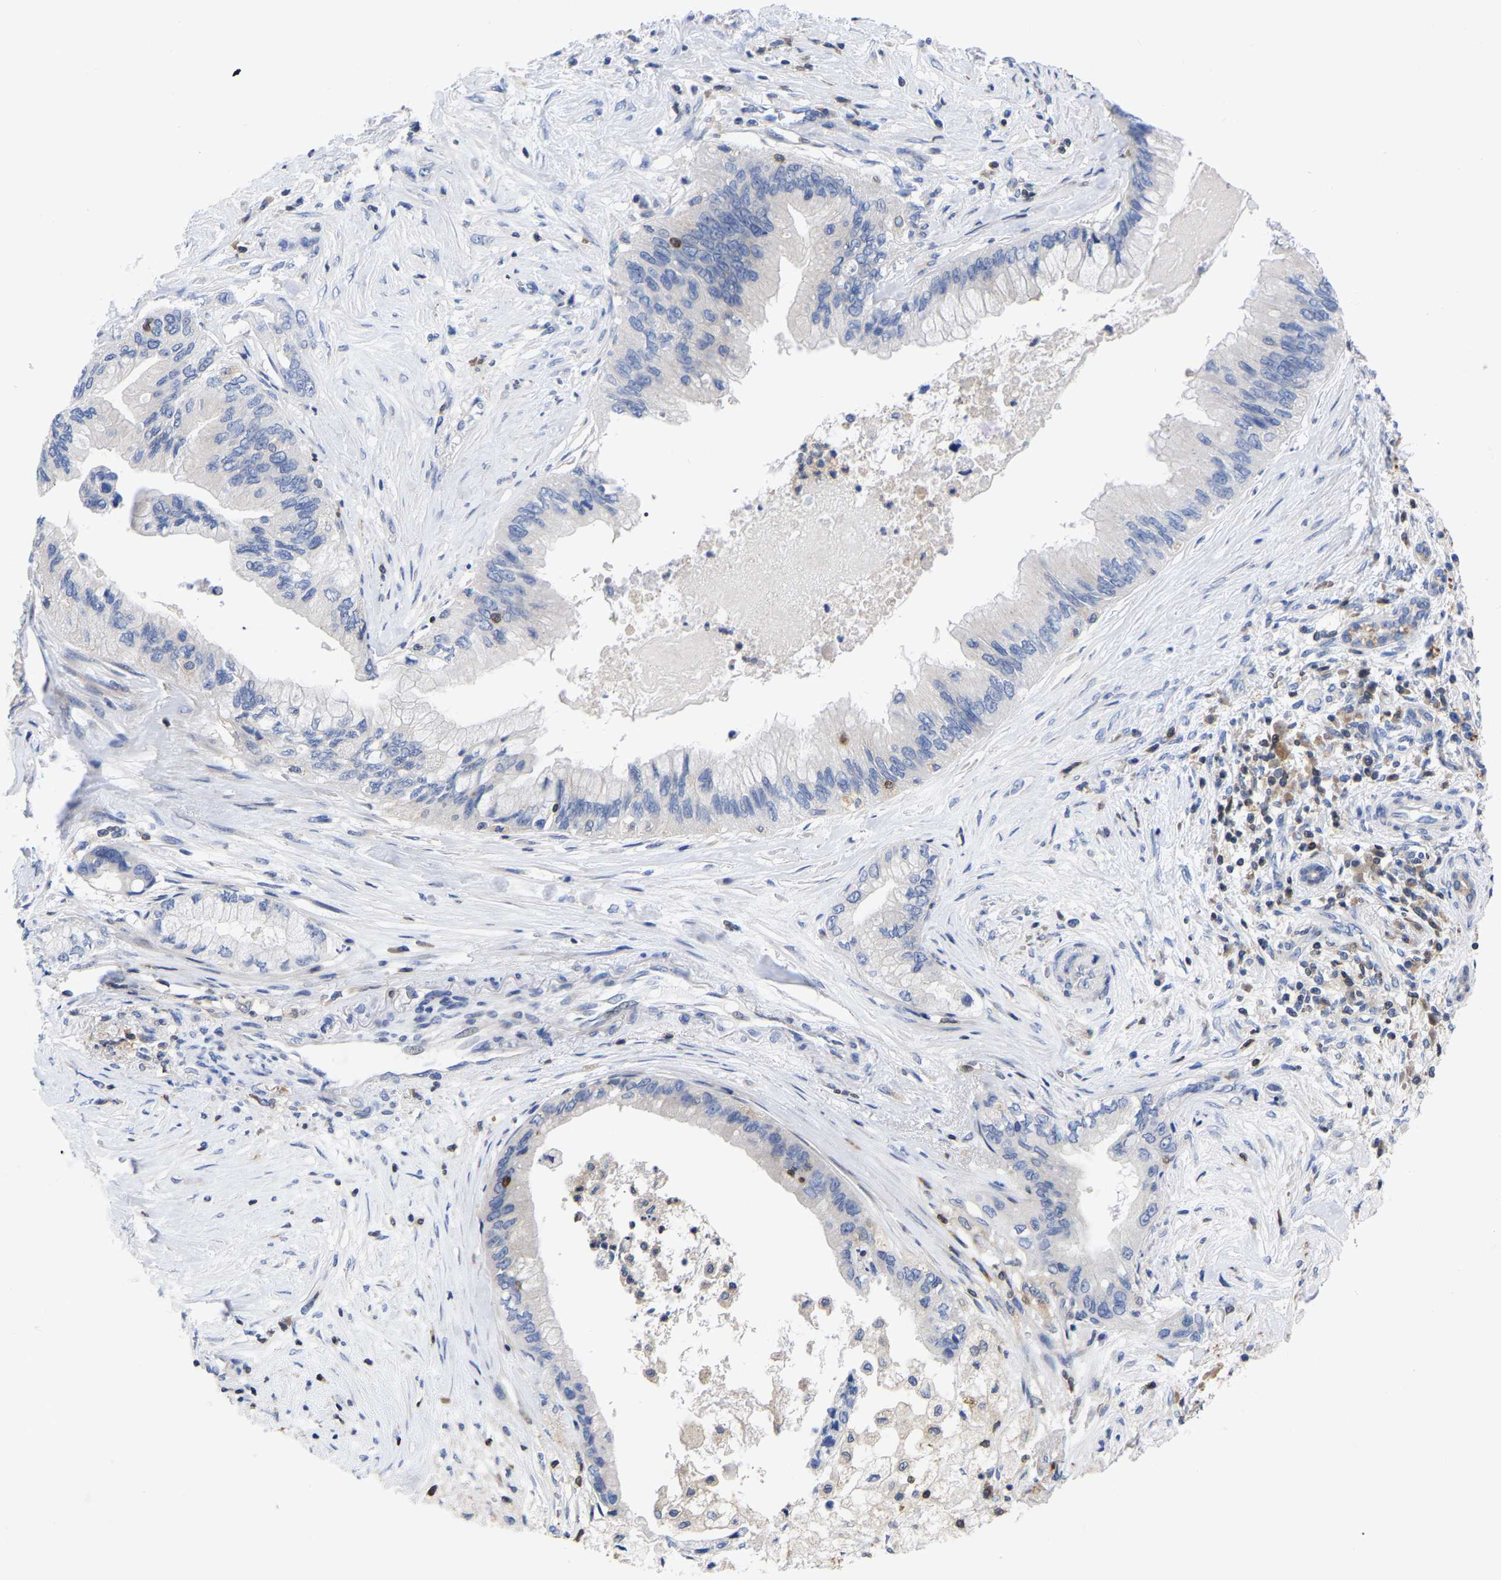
{"staining": {"intensity": "negative", "quantity": "none", "location": "none"}, "tissue": "pancreatic cancer", "cell_type": "Tumor cells", "image_type": "cancer", "snomed": [{"axis": "morphology", "description": "Adenocarcinoma, NOS"}, {"axis": "topography", "description": "Pancreas"}], "caption": "Micrograph shows no protein positivity in tumor cells of pancreatic adenocarcinoma tissue.", "gene": "PTPN7", "patient": {"sex": "female", "age": 73}}